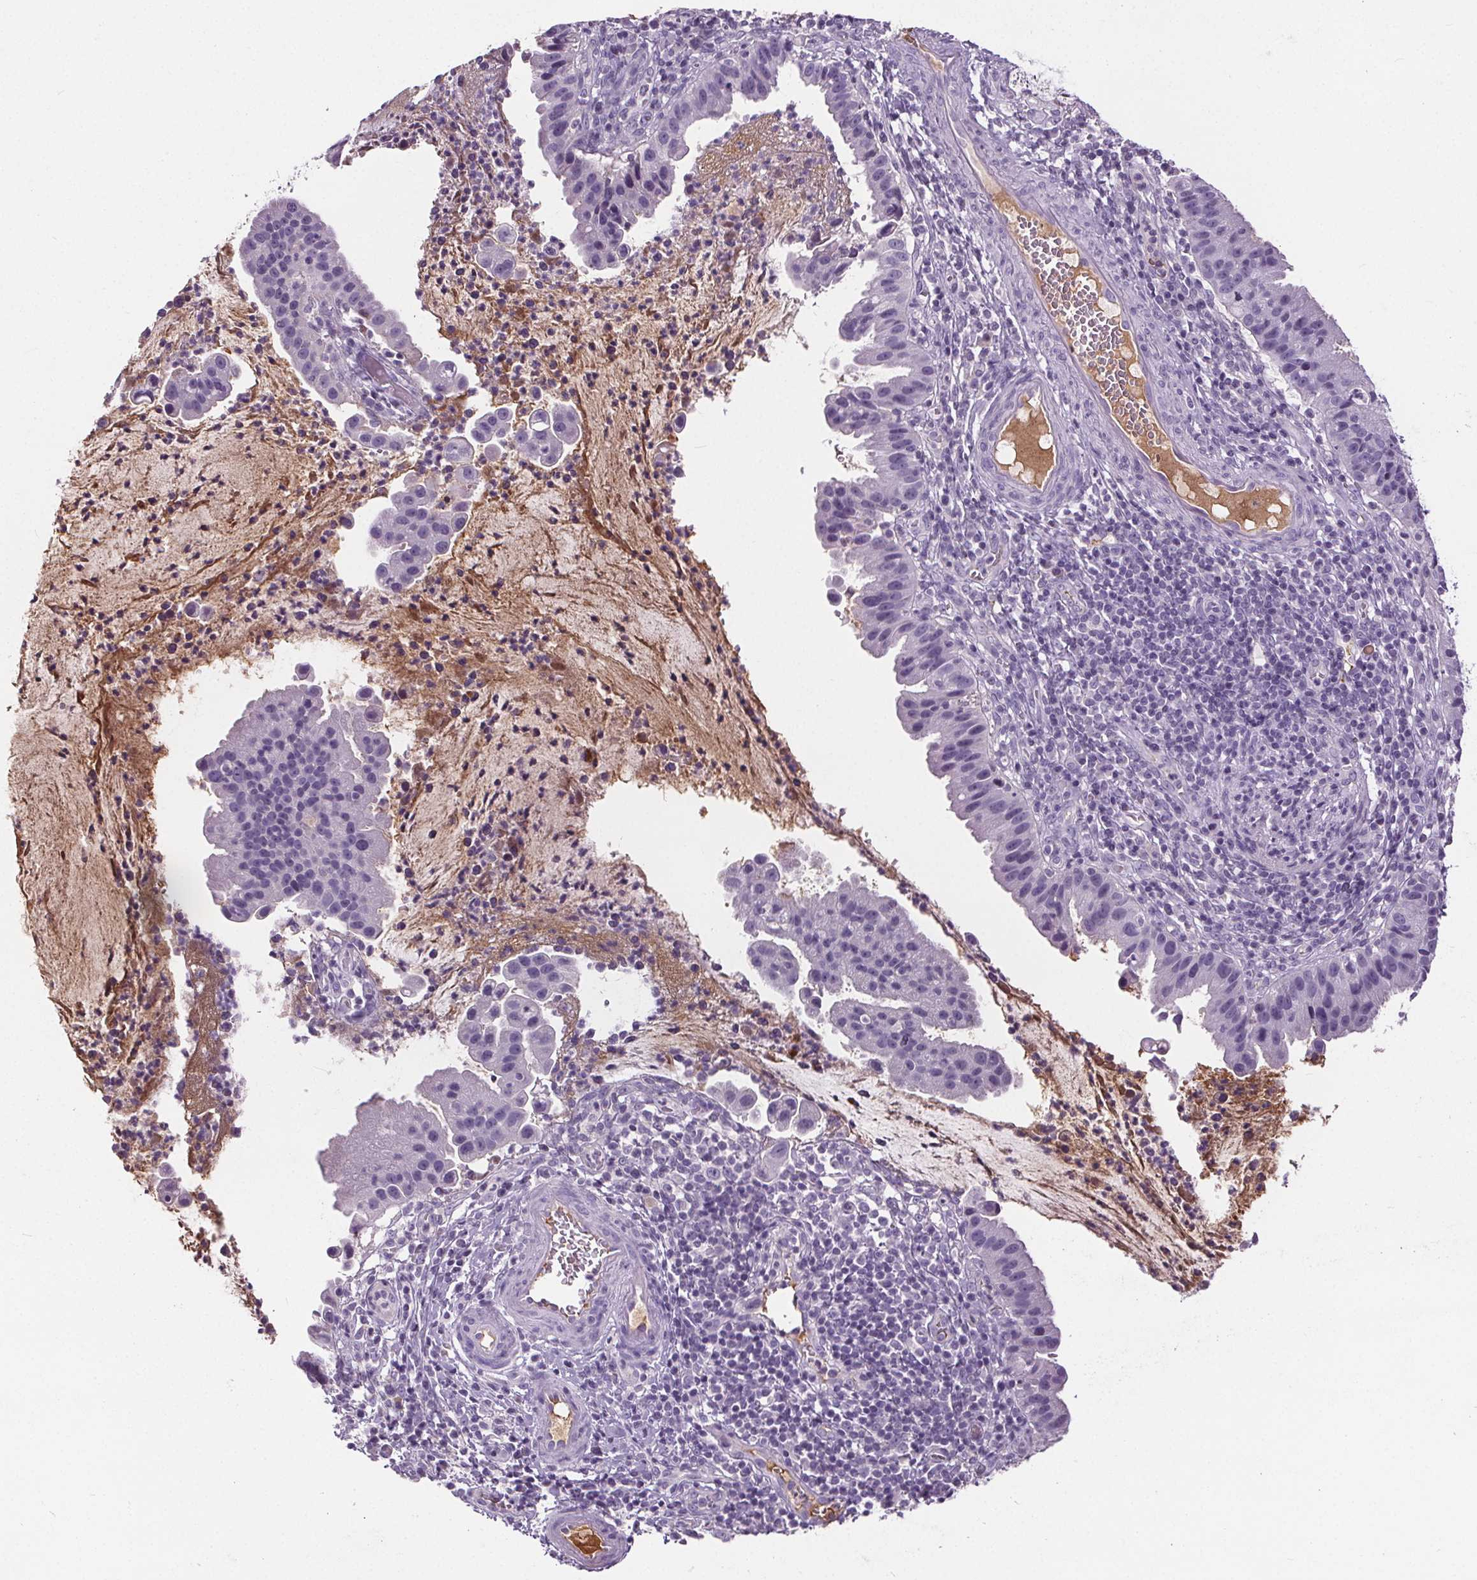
{"staining": {"intensity": "negative", "quantity": "none", "location": "none"}, "tissue": "cervical cancer", "cell_type": "Tumor cells", "image_type": "cancer", "snomed": [{"axis": "morphology", "description": "Adenocarcinoma, NOS"}, {"axis": "topography", "description": "Cervix"}], "caption": "Human adenocarcinoma (cervical) stained for a protein using immunohistochemistry (IHC) reveals no staining in tumor cells.", "gene": "CD5L", "patient": {"sex": "female", "age": 34}}